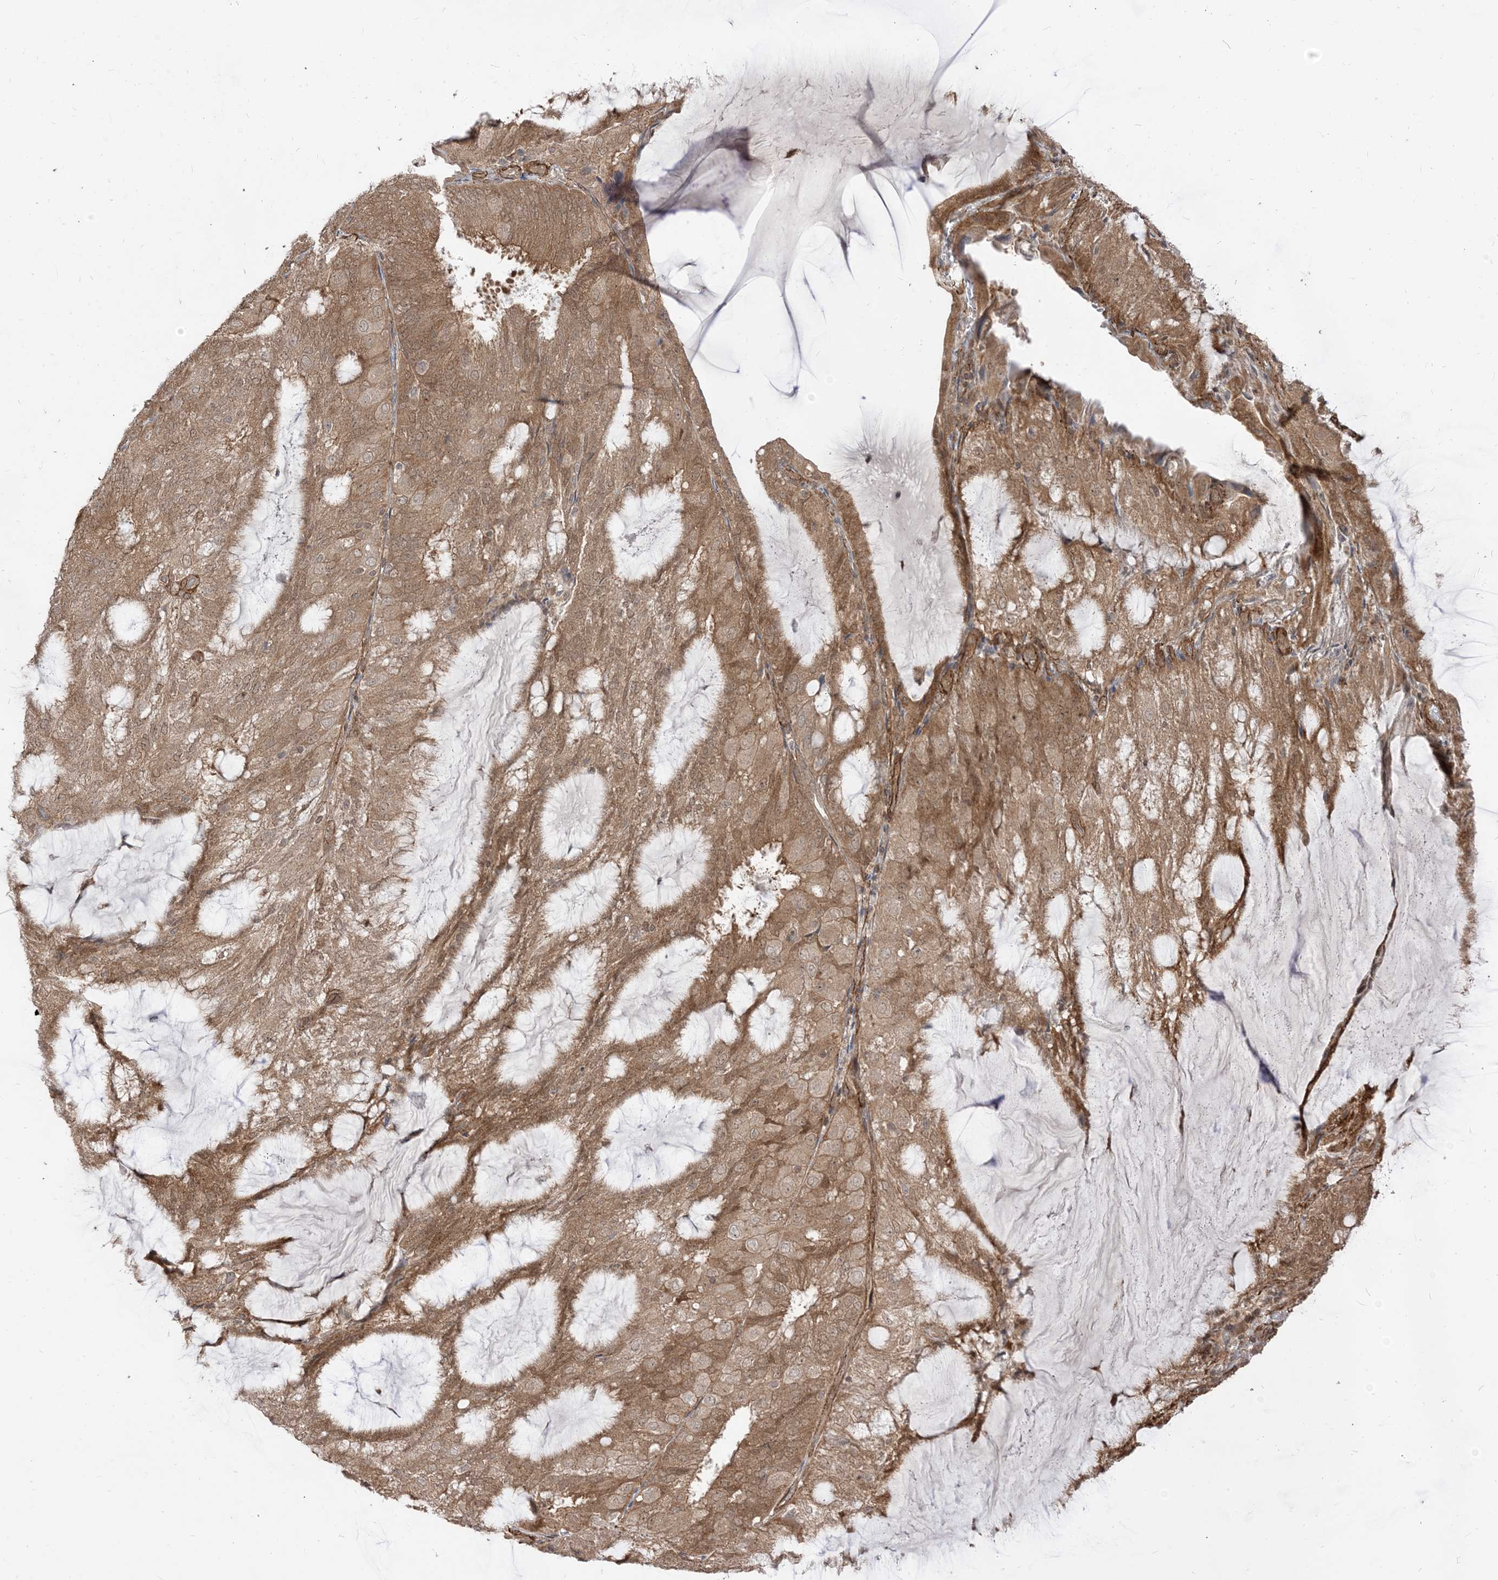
{"staining": {"intensity": "moderate", "quantity": ">75%", "location": "cytoplasmic/membranous"}, "tissue": "endometrial cancer", "cell_type": "Tumor cells", "image_type": "cancer", "snomed": [{"axis": "morphology", "description": "Adenocarcinoma, NOS"}, {"axis": "topography", "description": "Endometrium"}], "caption": "IHC (DAB (3,3'-diaminobenzidine)) staining of endometrial cancer displays moderate cytoplasmic/membranous protein expression in approximately >75% of tumor cells.", "gene": "TBCC", "patient": {"sex": "female", "age": 81}}